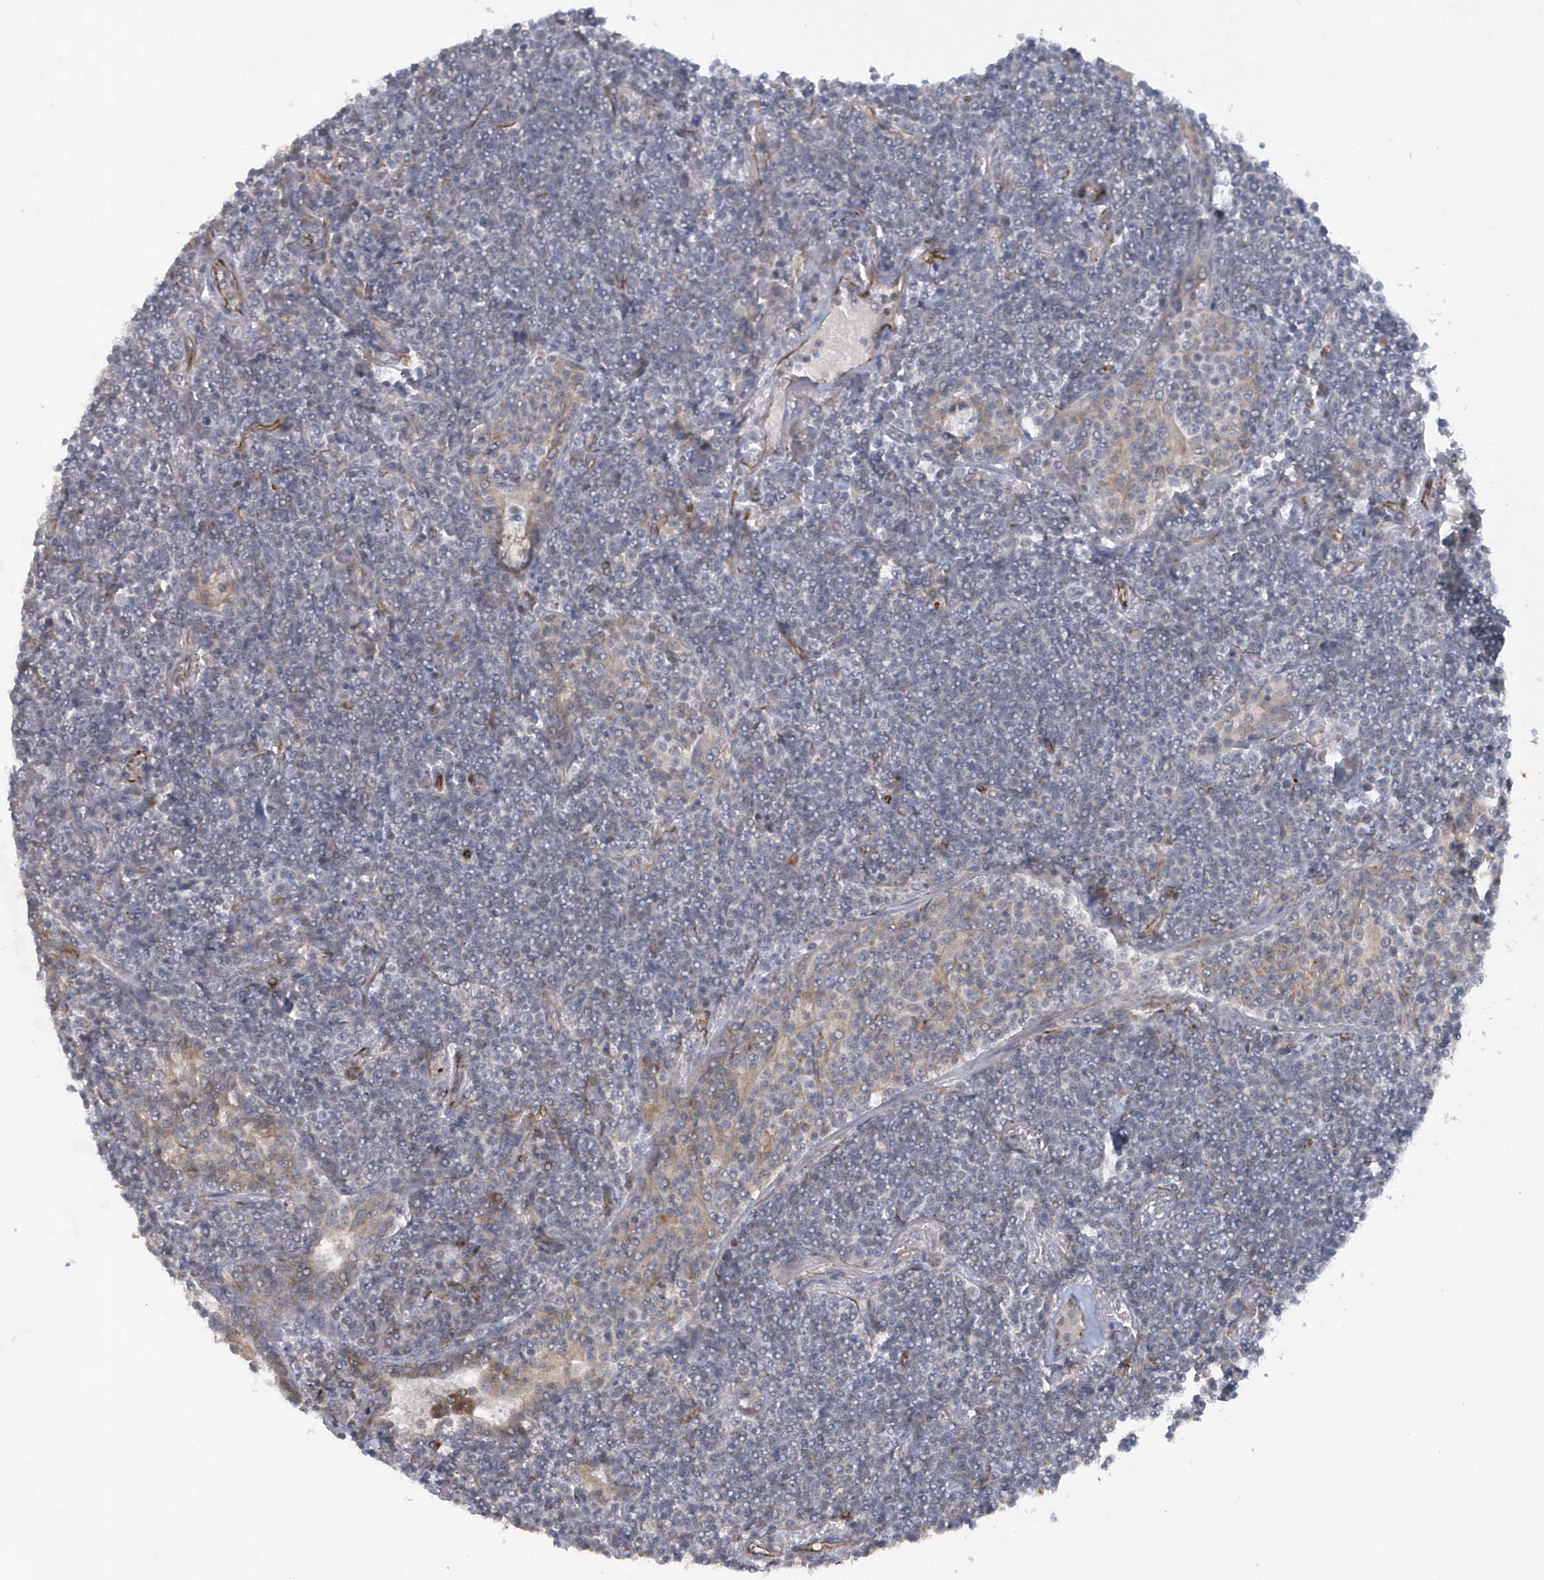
{"staining": {"intensity": "negative", "quantity": "none", "location": "none"}, "tissue": "lymphoma", "cell_type": "Tumor cells", "image_type": "cancer", "snomed": [{"axis": "morphology", "description": "Malignant lymphoma, non-Hodgkin's type, Low grade"}, {"axis": "topography", "description": "Lung"}], "caption": "Immunohistochemistry (IHC) photomicrograph of lymphoma stained for a protein (brown), which reveals no staining in tumor cells.", "gene": "RAB17", "patient": {"sex": "female", "age": 71}}